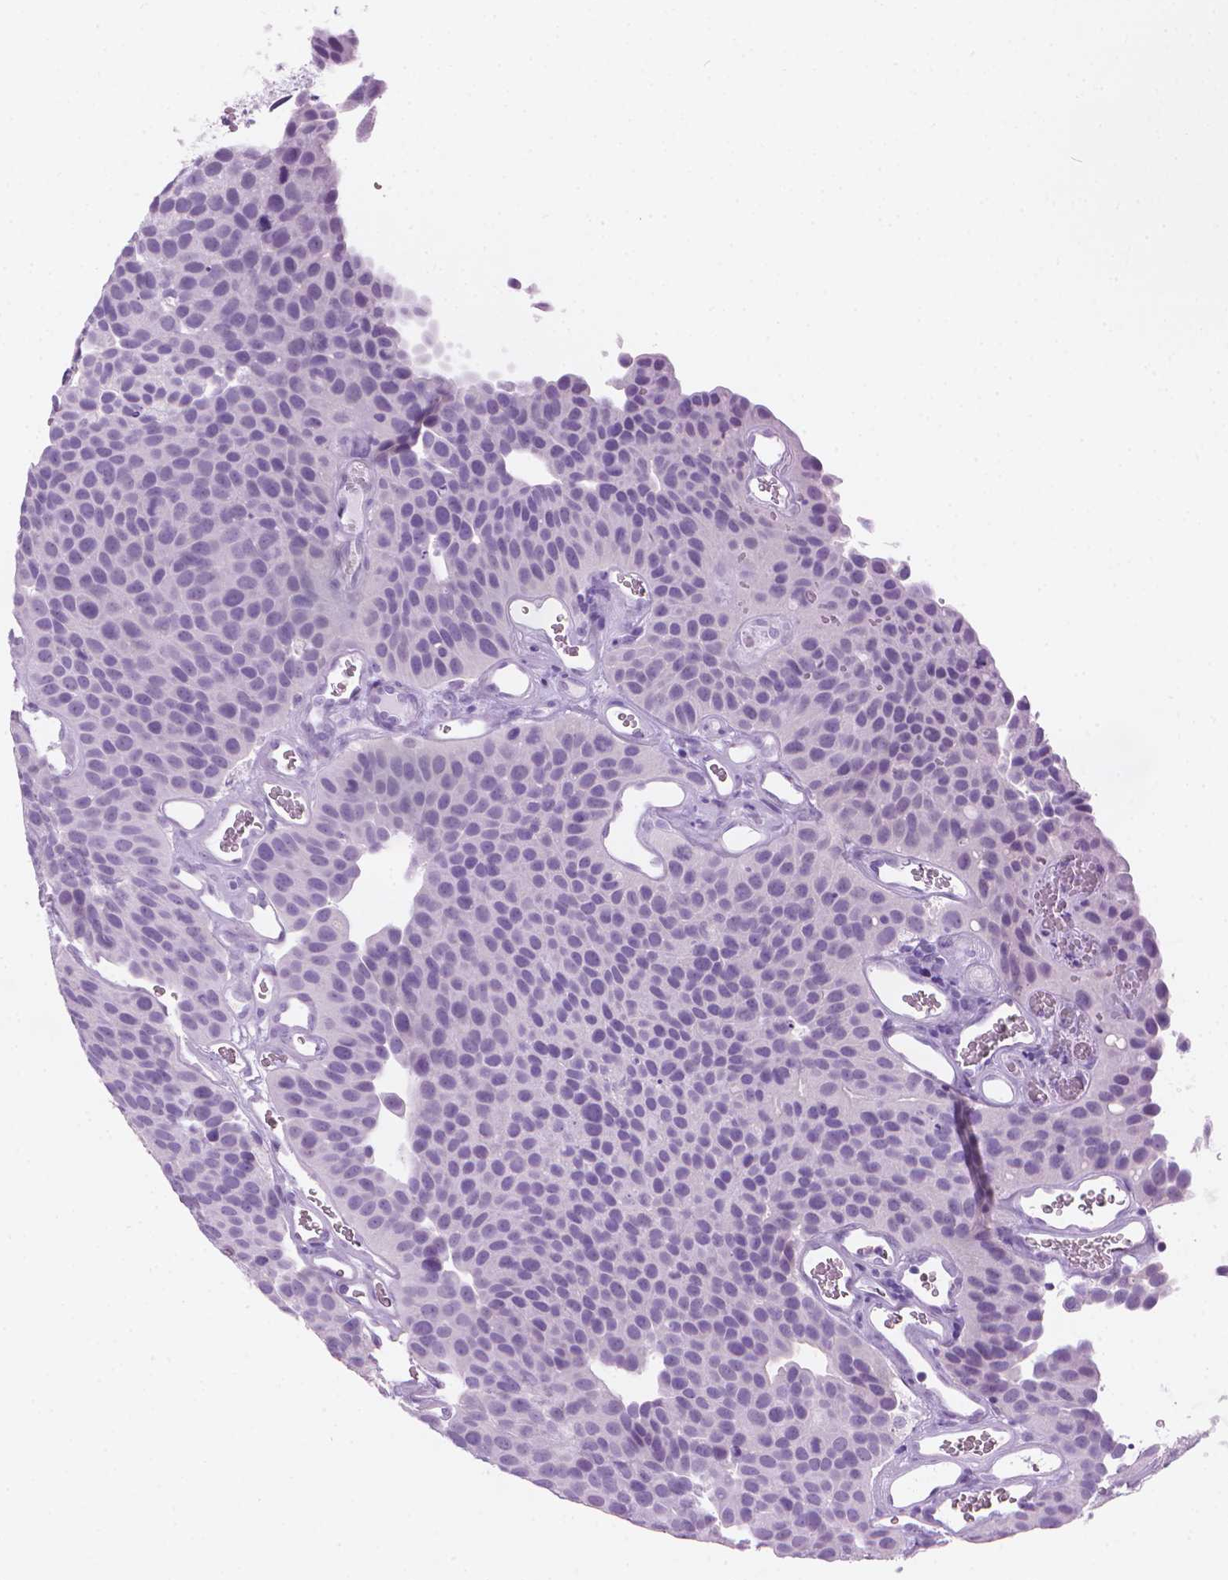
{"staining": {"intensity": "negative", "quantity": "none", "location": "none"}, "tissue": "urothelial cancer", "cell_type": "Tumor cells", "image_type": "cancer", "snomed": [{"axis": "morphology", "description": "Urothelial carcinoma, Low grade"}, {"axis": "topography", "description": "Urinary bladder"}], "caption": "Protein analysis of urothelial cancer displays no significant expression in tumor cells.", "gene": "TTC29", "patient": {"sex": "female", "age": 69}}